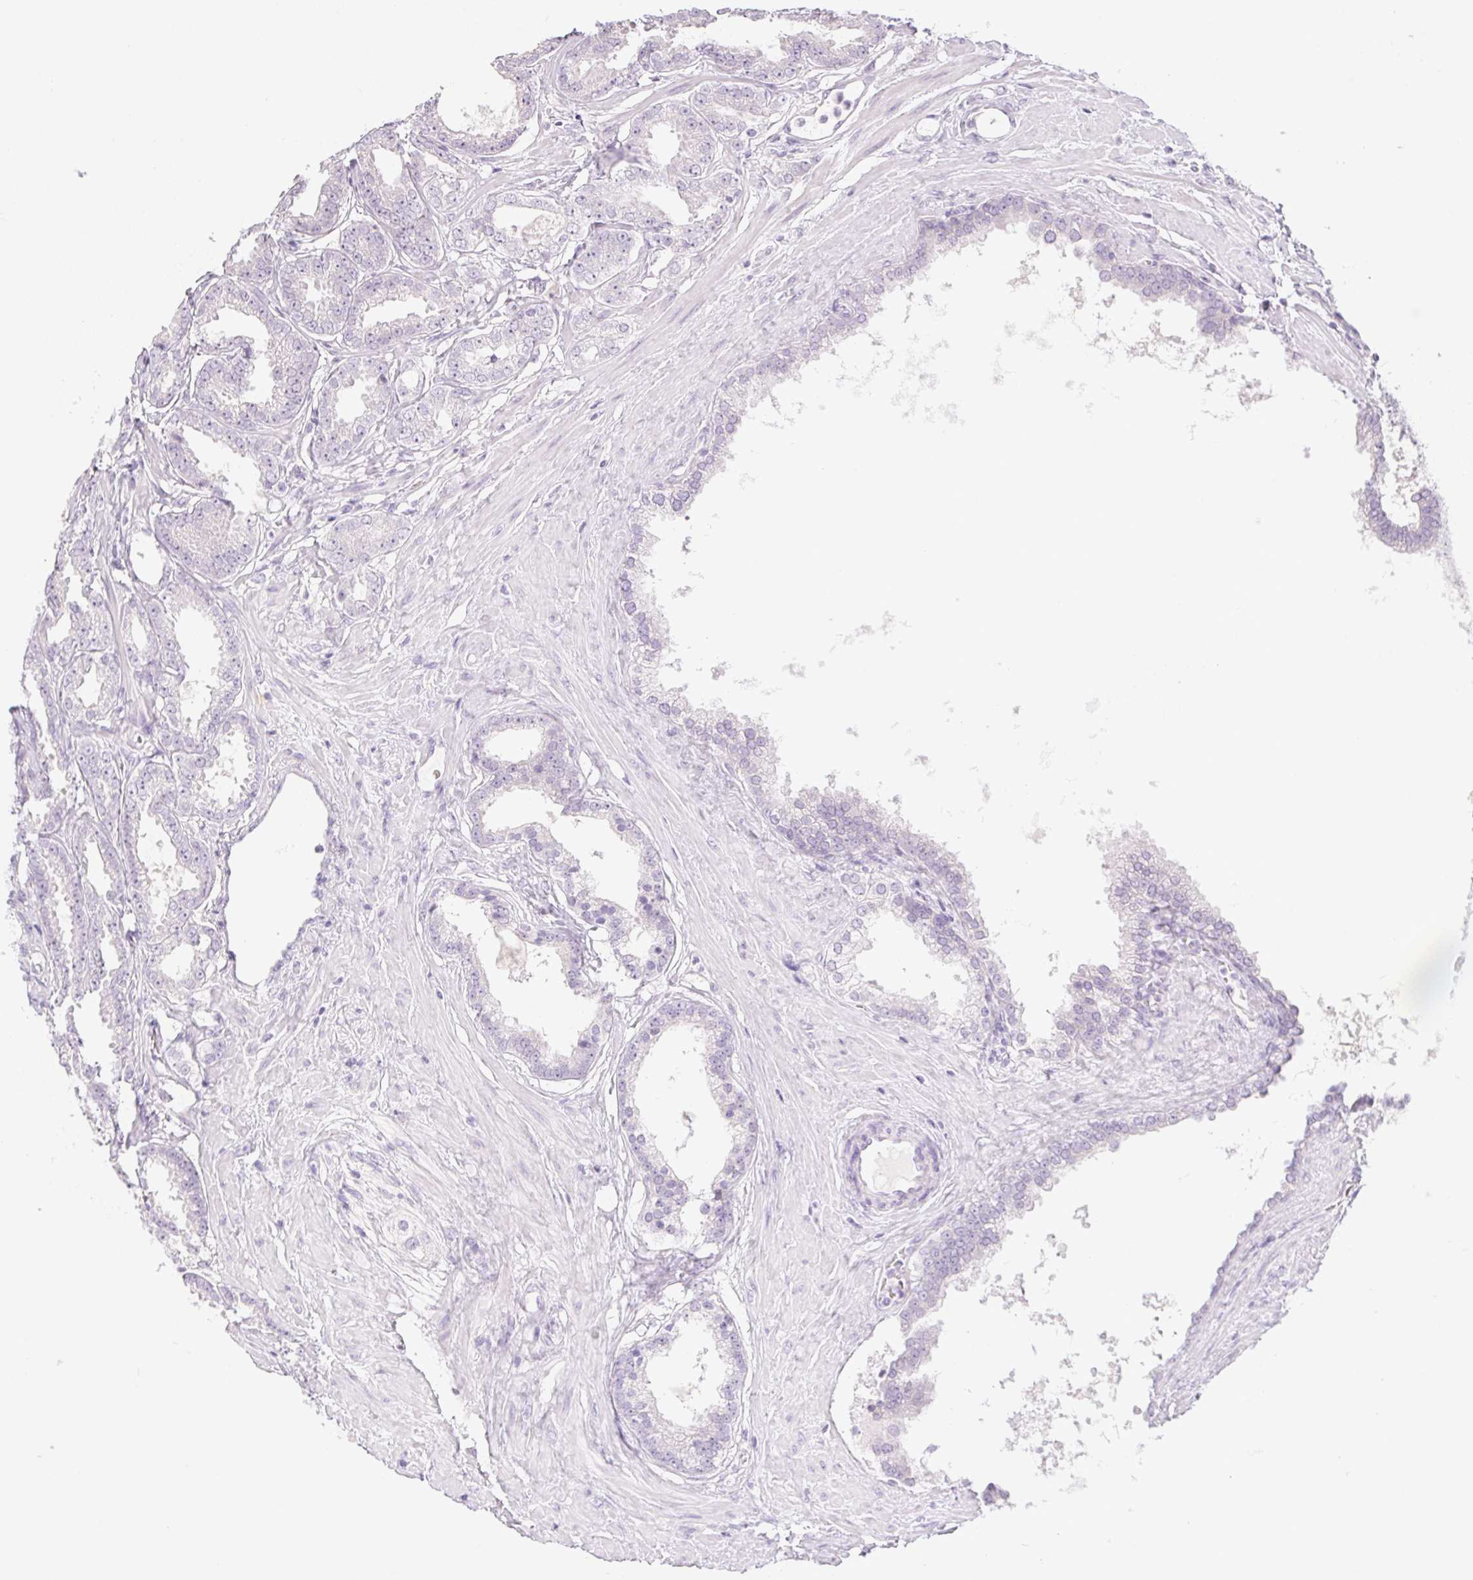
{"staining": {"intensity": "negative", "quantity": "none", "location": "none"}, "tissue": "prostate cancer", "cell_type": "Tumor cells", "image_type": "cancer", "snomed": [{"axis": "morphology", "description": "Adenocarcinoma, Low grade"}, {"axis": "topography", "description": "Prostate"}], "caption": "Adenocarcinoma (low-grade) (prostate) was stained to show a protein in brown. There is no significant expression in tumor cells.", "gene": "CTCFL", "patient": {"sex": "male", "age": 65}}